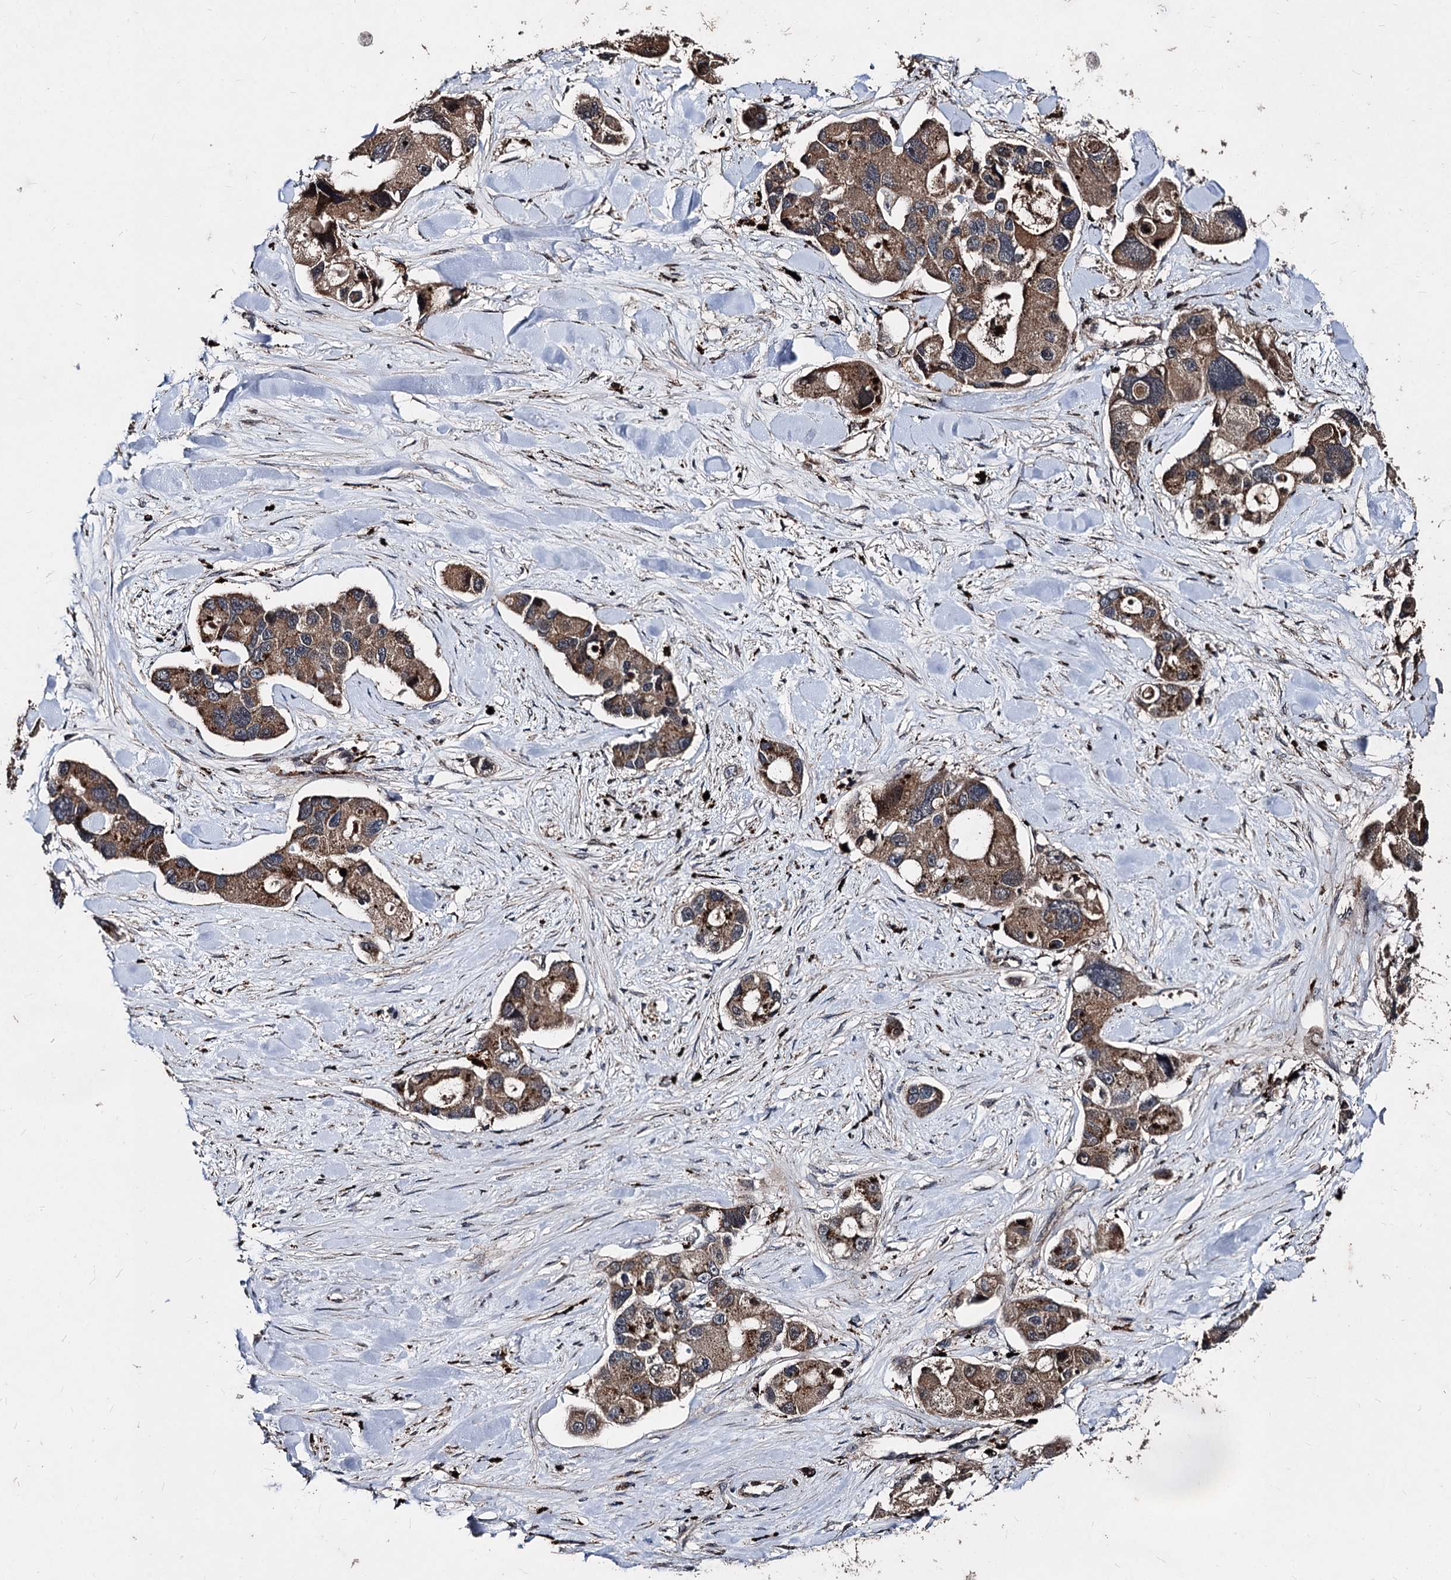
{"staining": {"intensity": "moderate", "quantity": ">75%", "location": "cytoplasmic/membranous"}, "tissue": "lung cancer", "cell_type": "Tumor cells", "image_type": "cancer", "snomed": [{"axis": "morphology", "description": "Adenocarcinoma, NOS"}, {"axis": "topography", "description": "Lung"}], "caption": "Immunohistochemical staining of lung cancer (adenocarcinoma) exhibits medium levels of moderate cytoplasmic/membranous protein positivity in about >75% of tumor cells. (DAB (3,3'-diaminobenzidine) IHC, brown staining for protein, blue staining for nuclei).", "gene": "BCL2L2", "patient": {"sex": "female", "age": 54}}